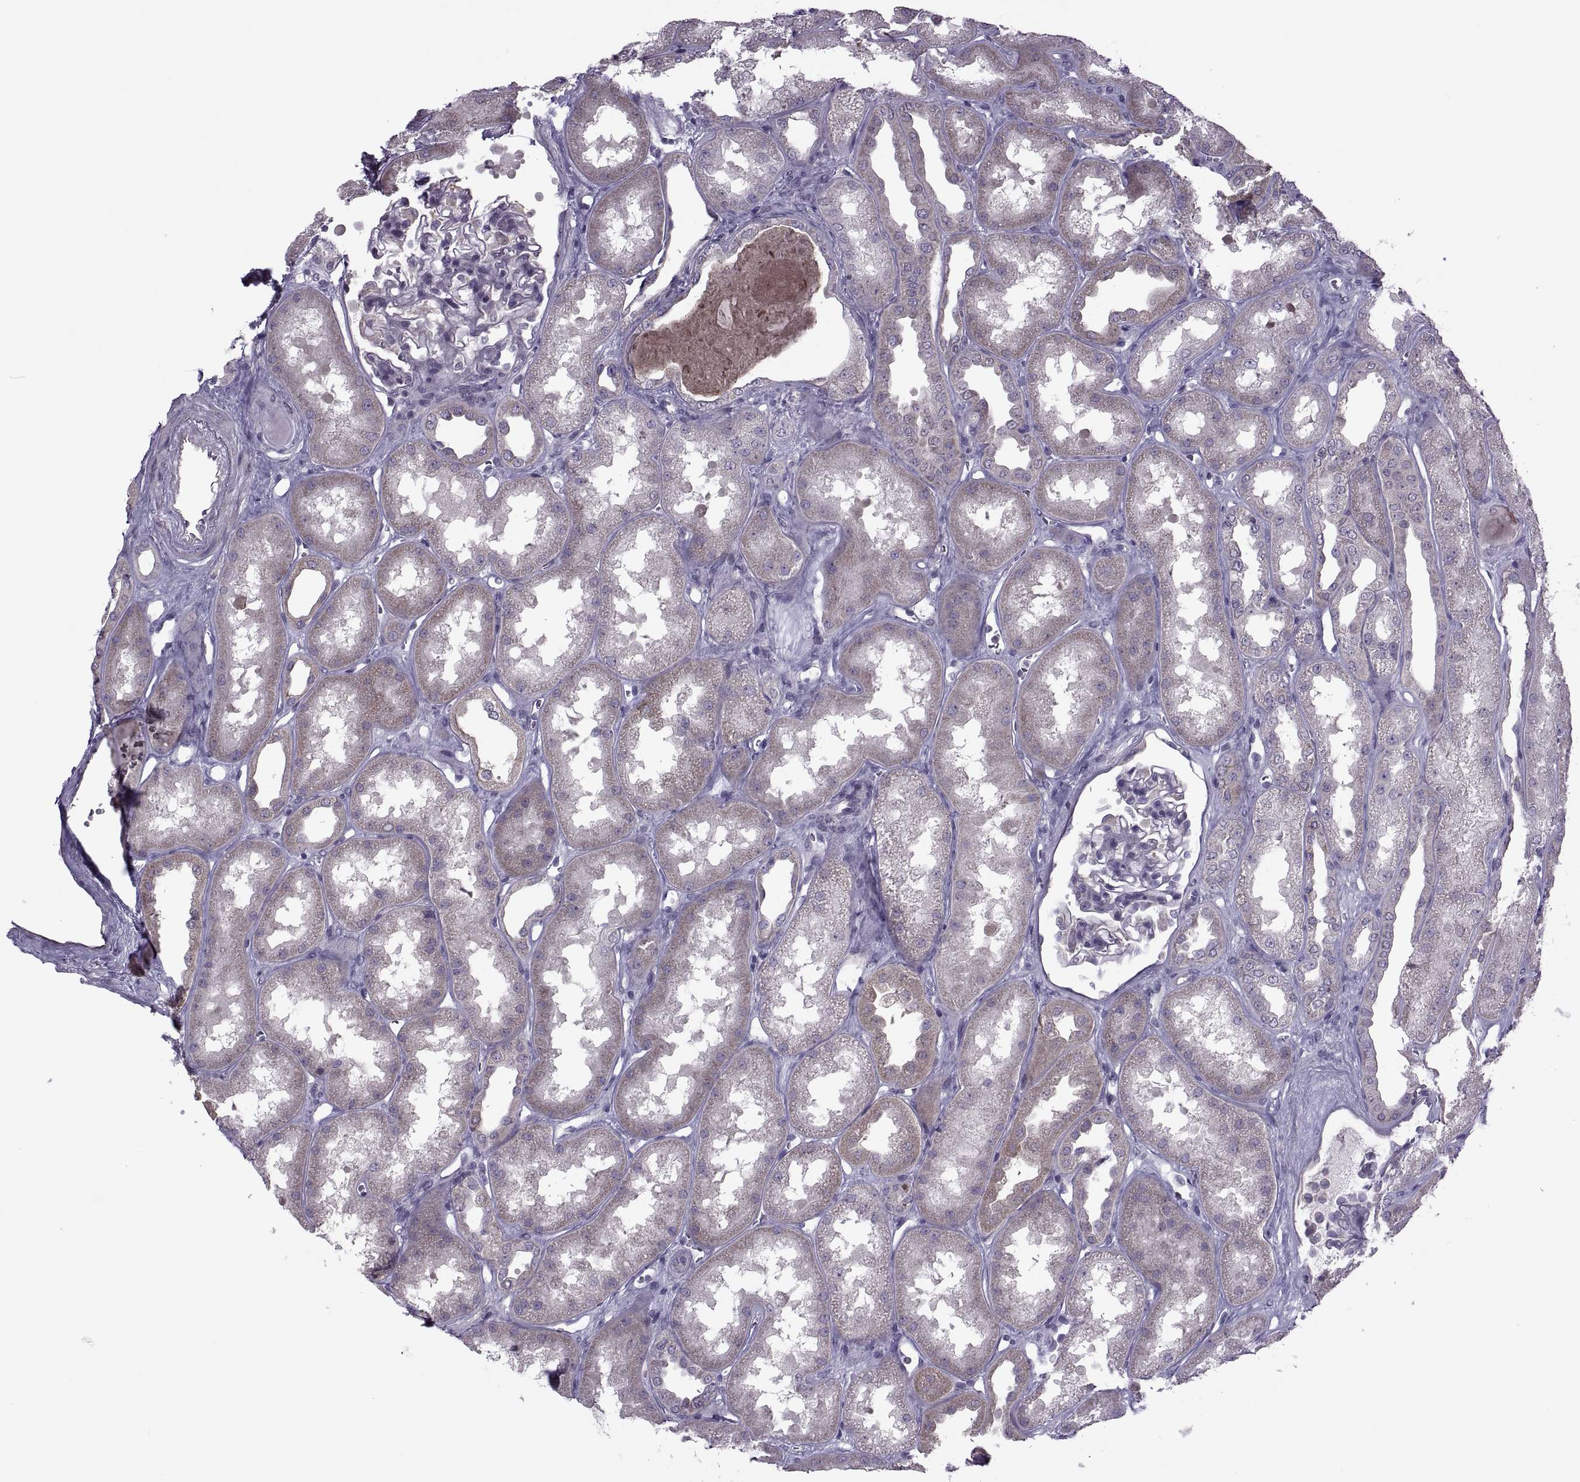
{"staining": {"intensity": "negative", "quantity": "none", "location": "none"}, "tissue": "kidney", "cell_type": "Cells in glomeruli", "image_type": "normal", "snomed": [{"axis": "morphology", "description": "Normal tissue, NOS"}, {"axis": "topography", "description": "Kidney"}], "caption": "Unremarkable kidney was stained to show a protein in brown. There is no significant positivity in cells in glomeruli. Nuclei are stained in blue.", "gene": "ODF3", "patient": {"sex": "male", "age": 61}}